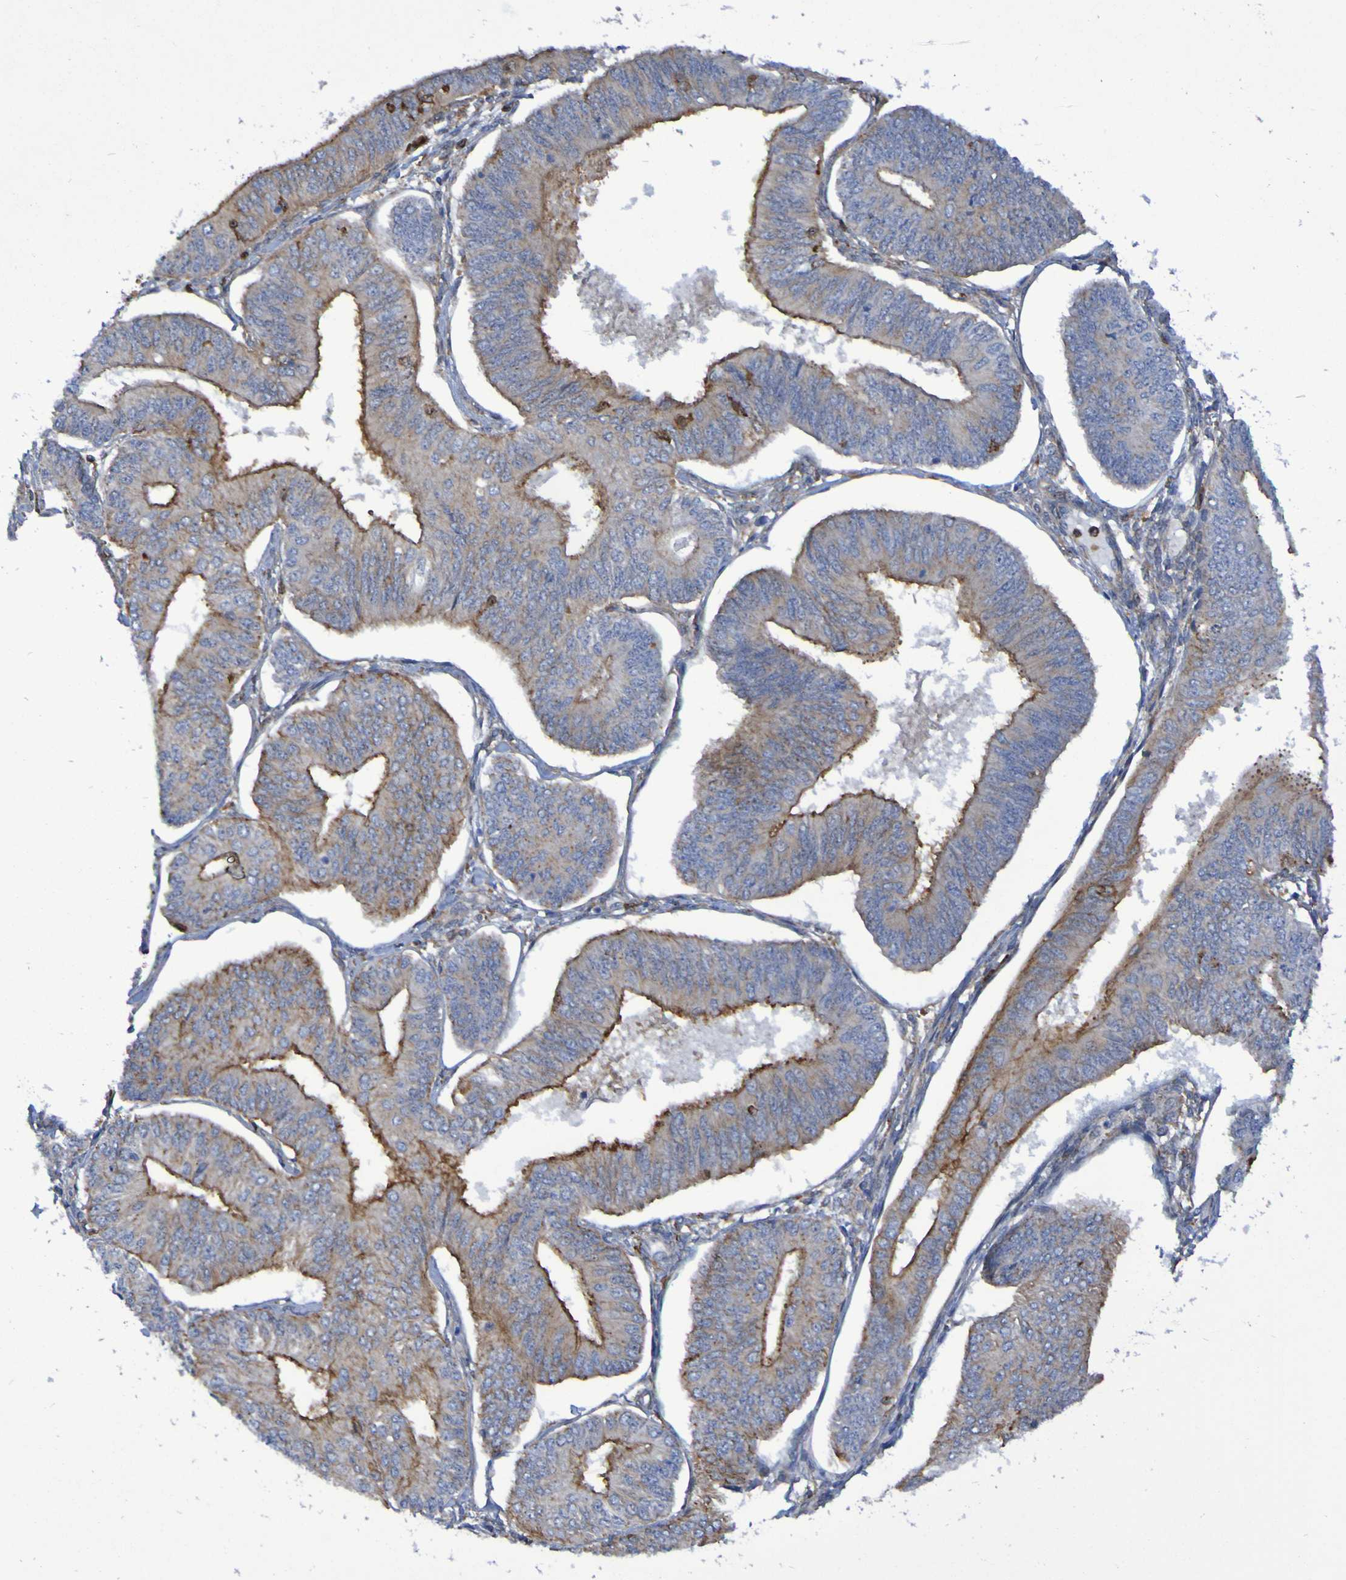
{"staining": {"intensity": "moderate", "quantity": ">75%", "location": "cytoplasmic/membranous"}, "tissue": "endometrial cancer", "cell_type": "Tumor cells", "image_type": "cancer", "snomed": [{"axis": "morphology", "description": "Adenocarcinoma, NOS"}, {"axis": "topography", "description": "Endometrium"}], "caption": "The micrograph demonstrates staining of adenocarcinoma (endometrial), revealing moderate cytoplasmic/membranous protein expression (brown color) within tumor cells.", "gene": "SCRG1", "patient": {"sex": "female", "age": 58}}